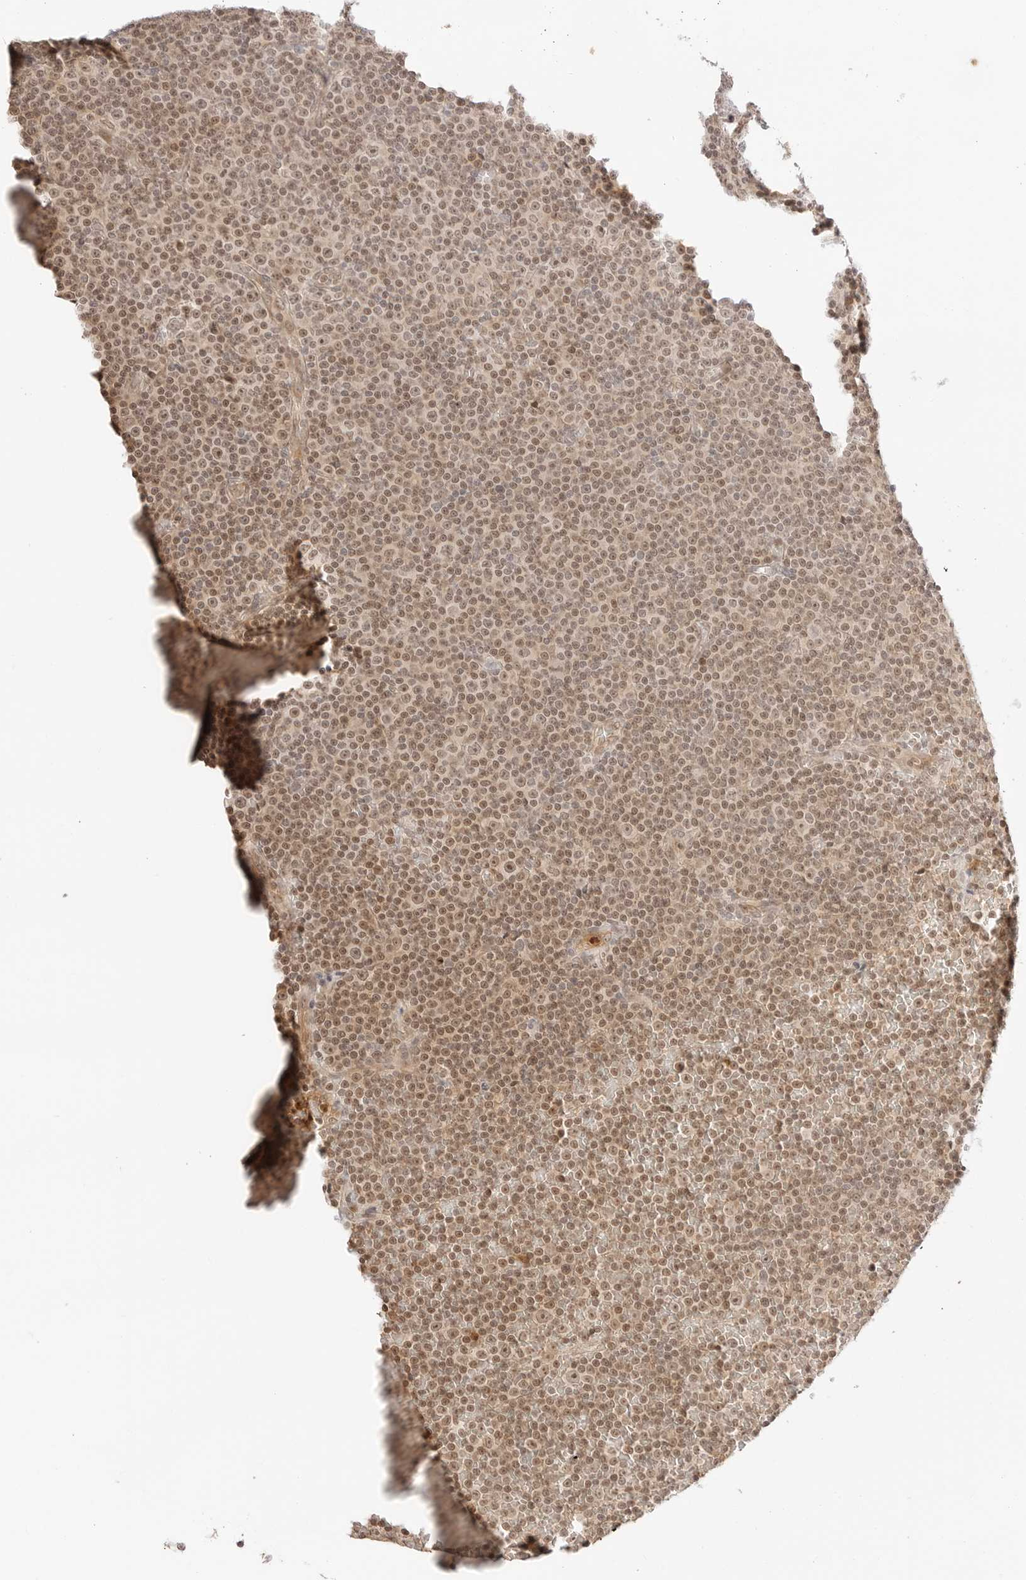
{"staining": {"intensity": "moderate", "quantity": ">75%", "location": "nuclear"}, "tissue": "lymphoma", "cell_type": "Tumor cells", "image_type": "cancer", "snomed": [{"axis": "morphology", "description": "Malignant lymphoma, non-Hodgkin's type, Low grade"}, {"axis": "topography", "description": "Lymph node"}], "caption": "High-magnification brightfield microscopy of lymphoma stained with DAB (3,3'-diaminobenzidine) (brown) and counterstained with hematoxylin (blue). tumor cells exhibit moderate nuclear positivity is present in about>75% of cells. (IHC, brightfield microscopy, high magnification).", "gene": "RPS6KL1", "patient": {"sex": "female", "age": 67}}